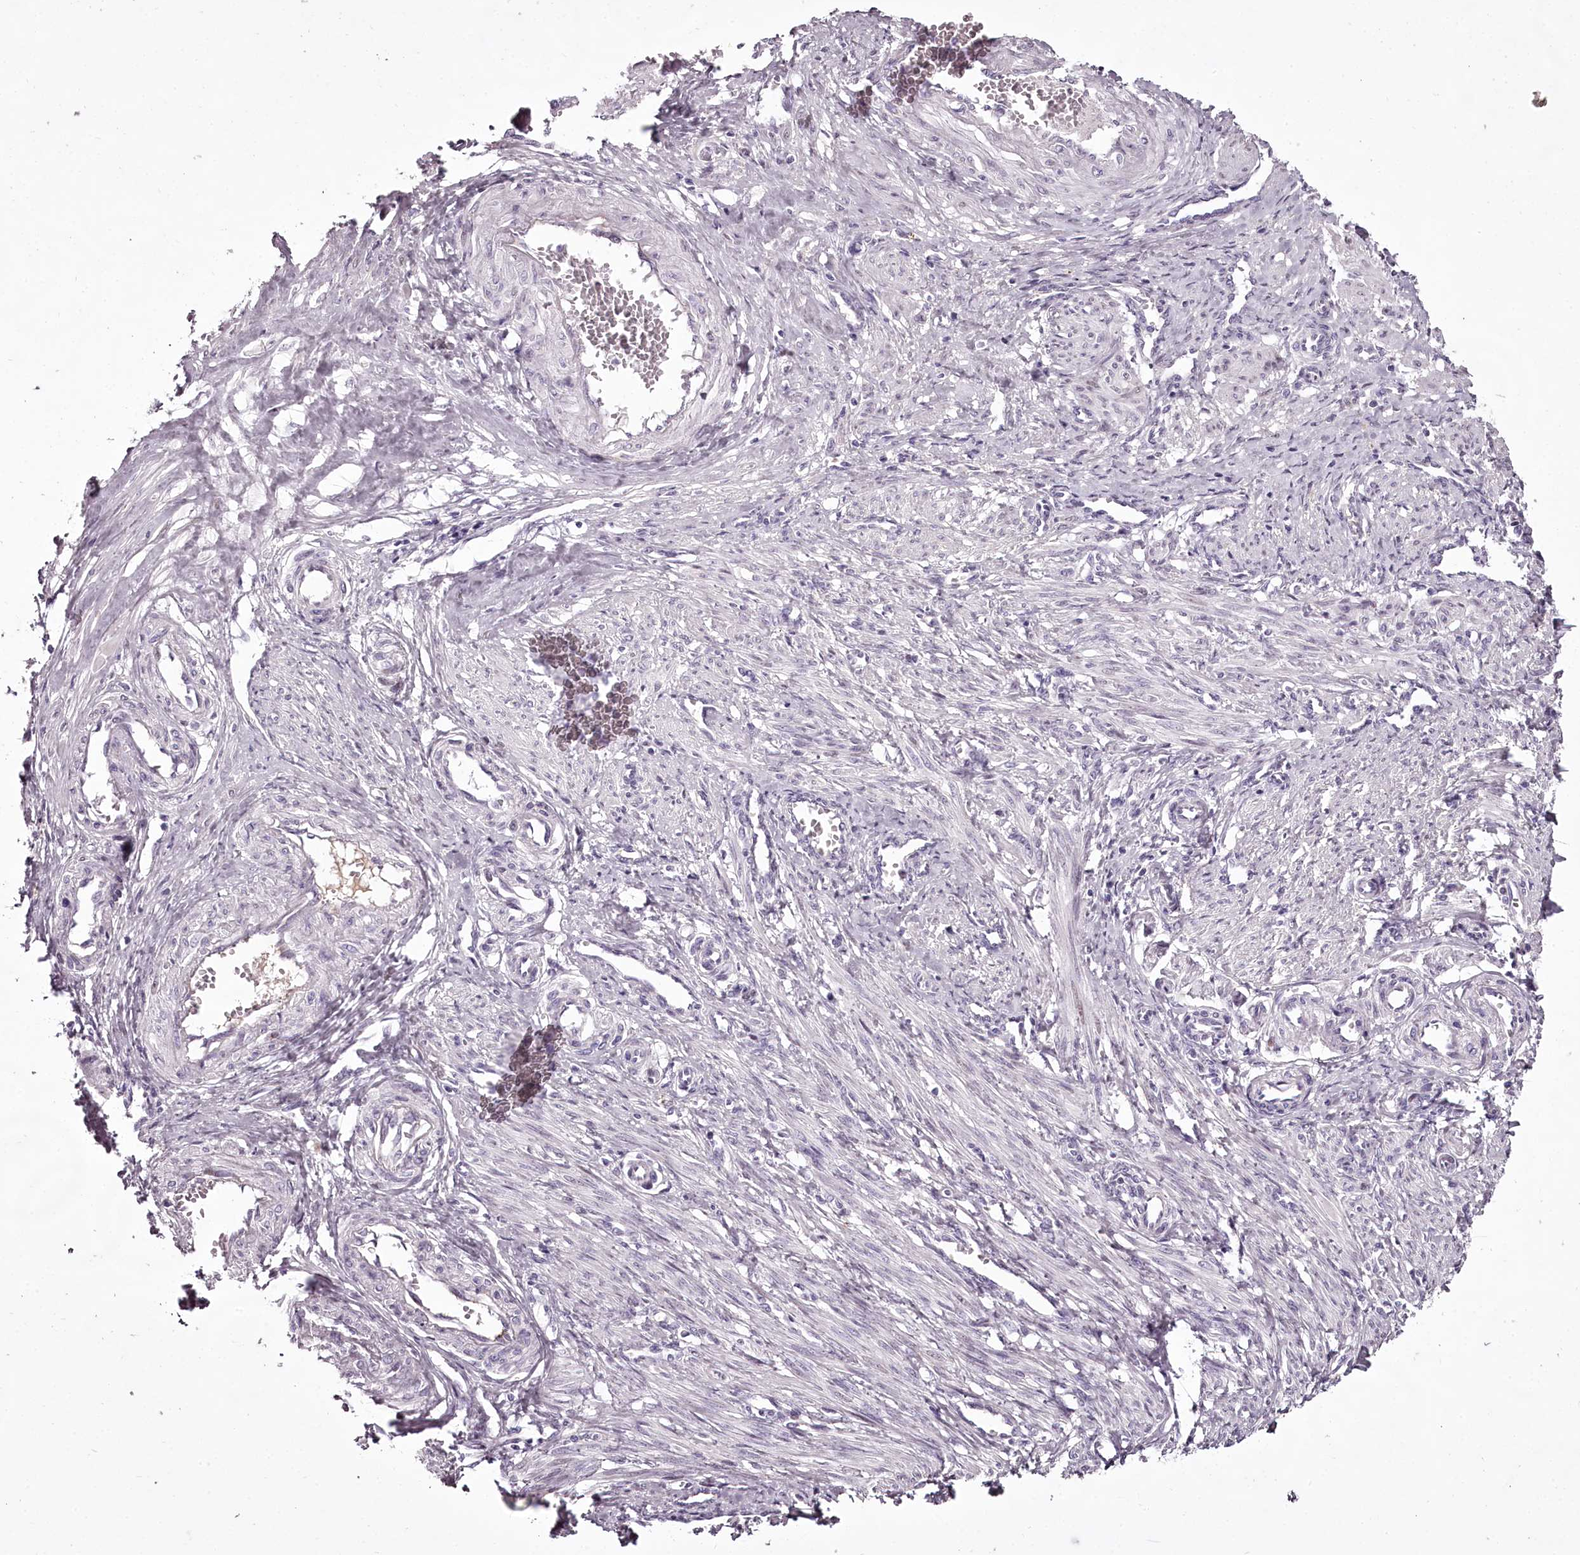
{"staining": {"intensity": "weak", "quantity": "25%-75%", "location": "nuclear"}, "tissue": "smooth muscle", "cell_type": "Smooth muscle cells", "image_type": "normal", "snomed": [{"axis": "morphology", "description": "Normal tissue, NOS"}, {"axis": "topography", "description": "Endometrium"}], "caption": "The immunohistochemical stain shows weak nuclear expression in smooth muscle cells of normal smooth muscle.", "gene": "C1orf56", "patient": {"sex": "female", "age": 33}}